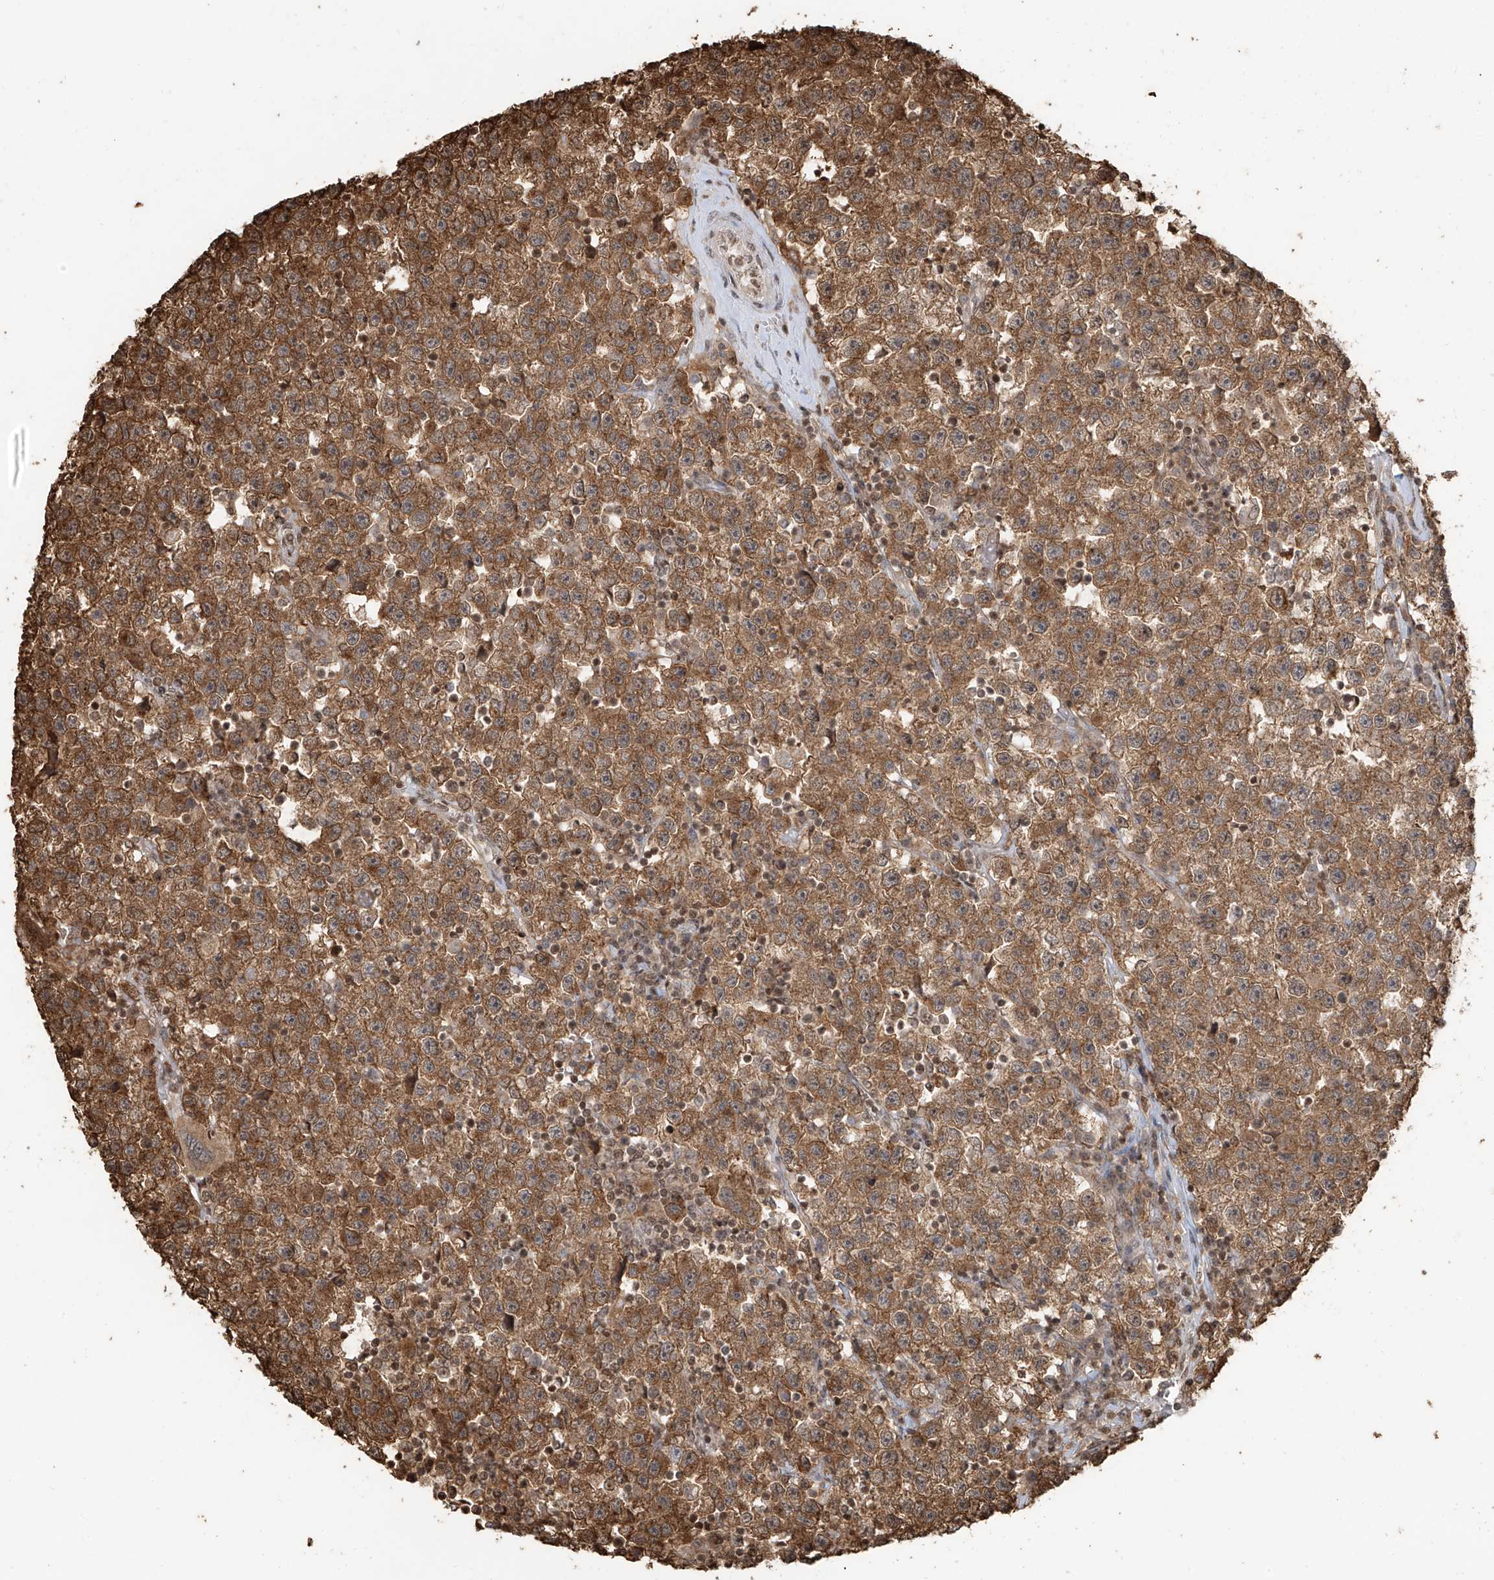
{"staining": {"intensity": "moderate", "quantity": ">75%", "location": "cytoplasmic/membranous"}, "tissue": "testis cancer", "cell_type": "Tumor cells", "image_type": "cancer", "snomed": [{"axis": "morphology", "description": "Seminoma, NOS"}, {"axis": "topography", "description": "Testis"}], "caption": "Immunohistochemistry (IHC) image of neoplastic tissue: testis cancer (seminoma) stained using immunohistochemistry demonstrates medium levels of moderate protein expression localized specifically in the cytoplasmic/membranous of tumor cells, appearing as a cytoplasmic/membranous brown color.", "gene": "VMP1", "patient": {"sex": "male", "age": 22}}